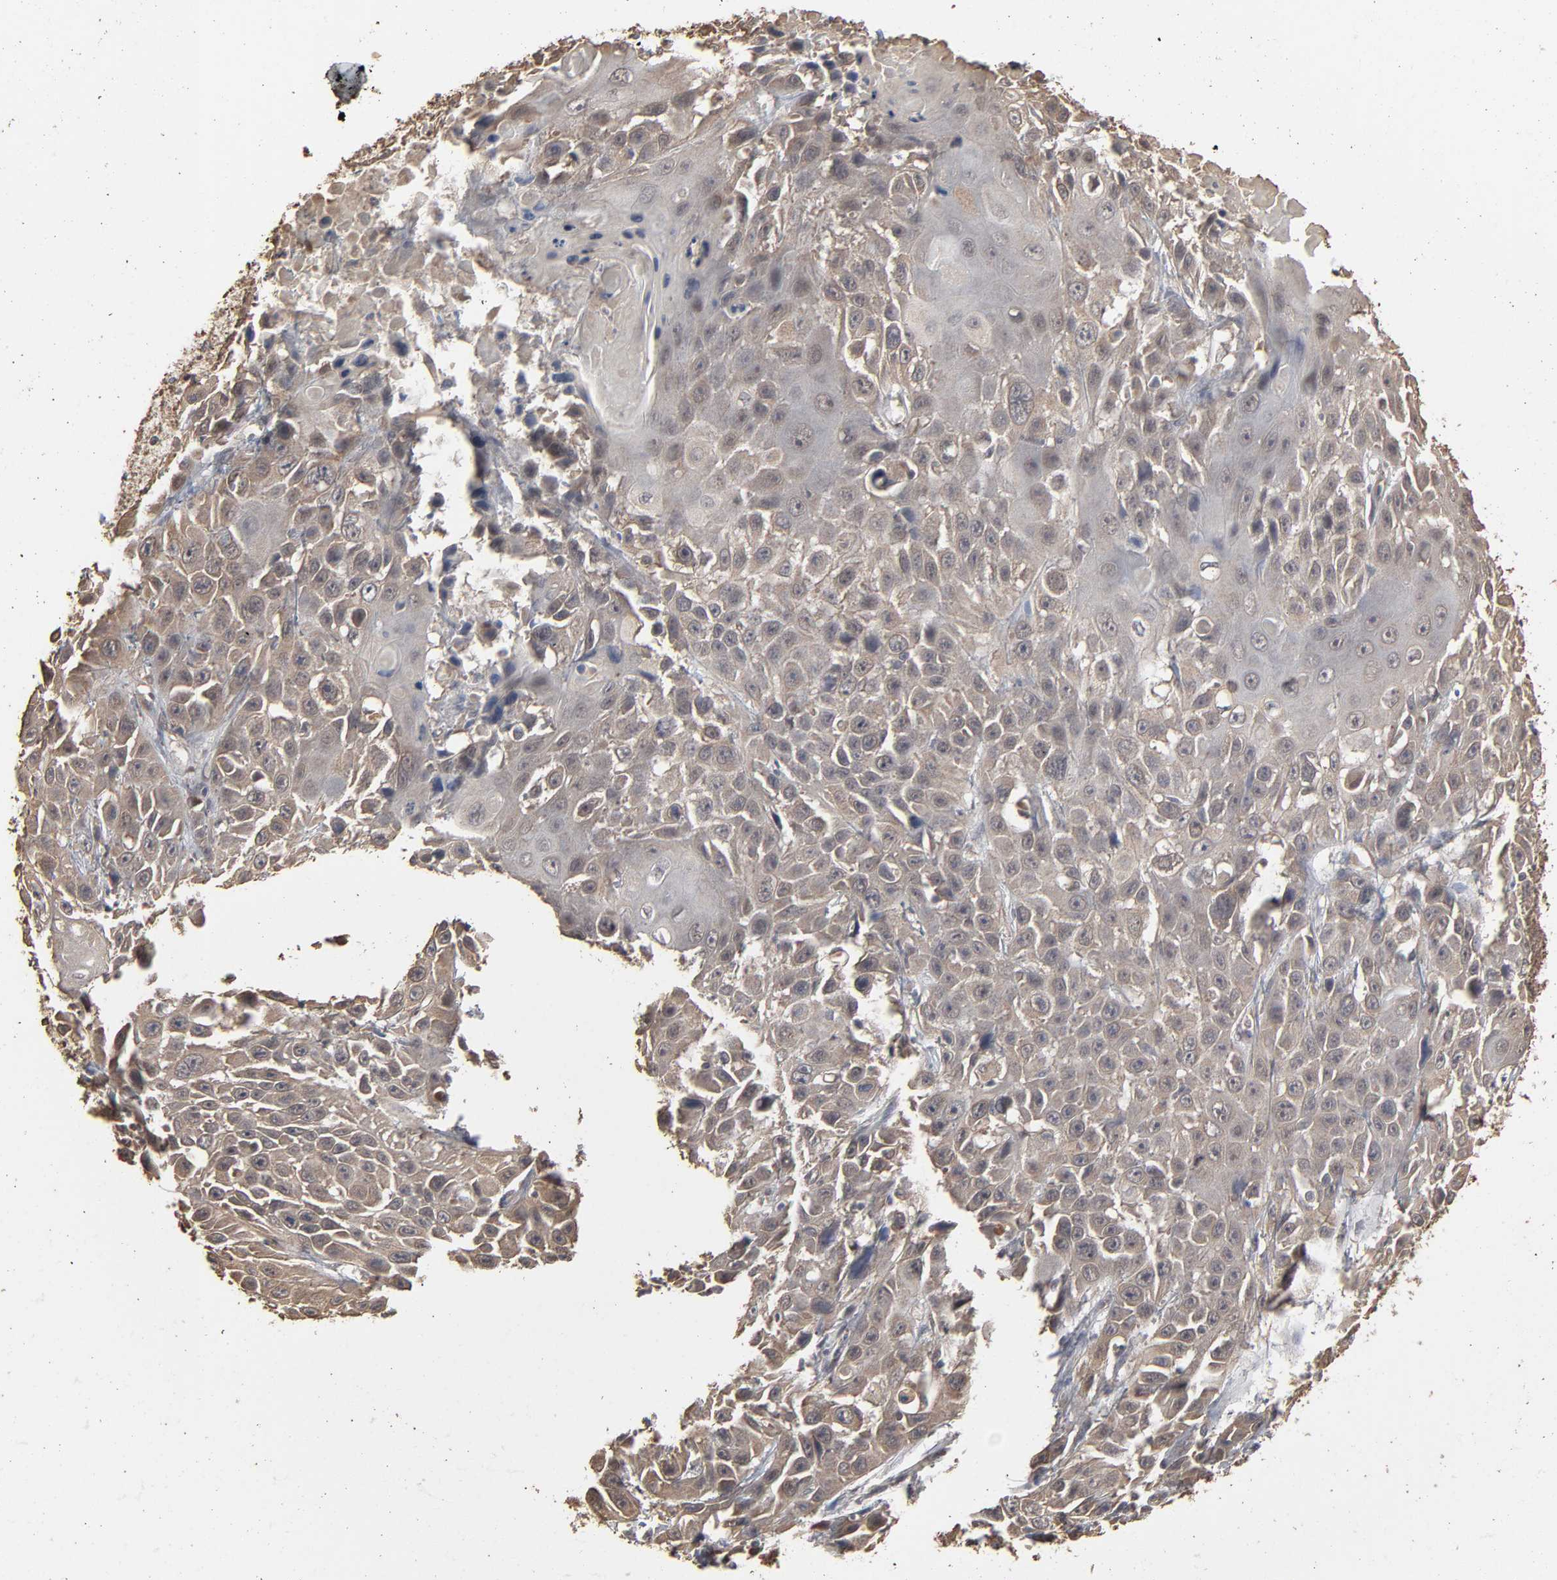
{"staining": {"intensity": "weak", "quantity": ">75%", "location": "cytoplasmic/membranous"}, "tissue": "cervical cancer", "cell_type": "Tumor cells", "image_type": "cancer", "snomed": [{"axis": "morphology", "description": "Squamous cell carcinoma, NOS"}, {"axis": "topography", "description": "Cervix"}], "caption": "Protein staining displays weak cytoplasmic/membranous staining in about >75% of tumor cells in cervical cancer (squamous cell carcinoma). Immunohistochemistry stains the protein in brown and the nuclei are stained blue.", "gene": "SCFD1", "patient": {"sex": "female", "age": 39}}